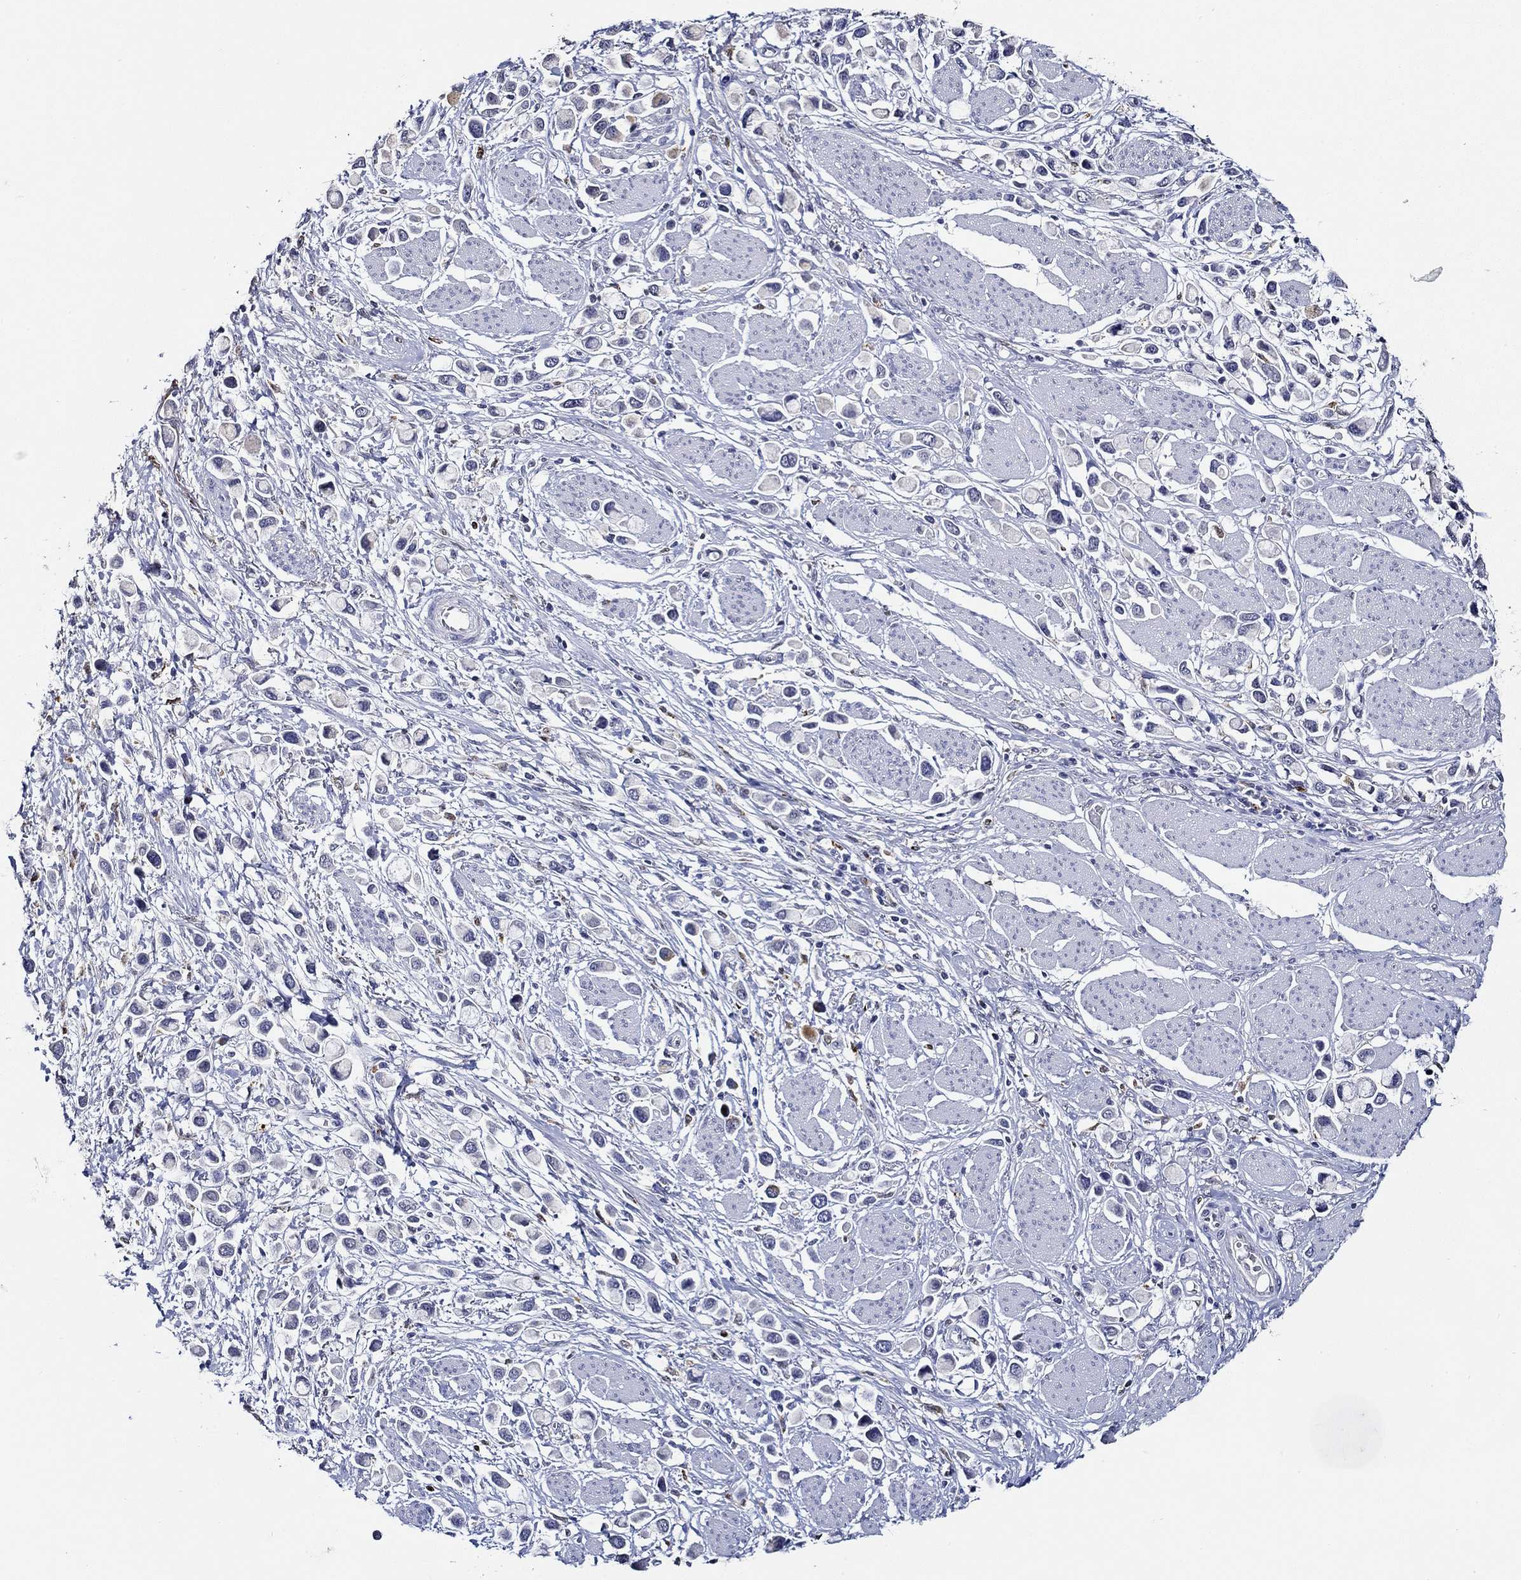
{"staining": {"intensity": "negative", "quantity": "none", "location": "none"}, "tissue": "stomach cancer", "cell_type": "Tumor cells", "image_type": "cancer", "snomed": [{"axis": "morphology", "description": "Adenocarcinoma, NOS"}, {"axis": "topography", "description": "Stomach"}], "caption": "Stomach adenocarcinoma was stained to show a protein in brown. There is no significant expression in tumor cells.", "gene": "GATA2", "patient": {"sex": "female", "age": 81}}